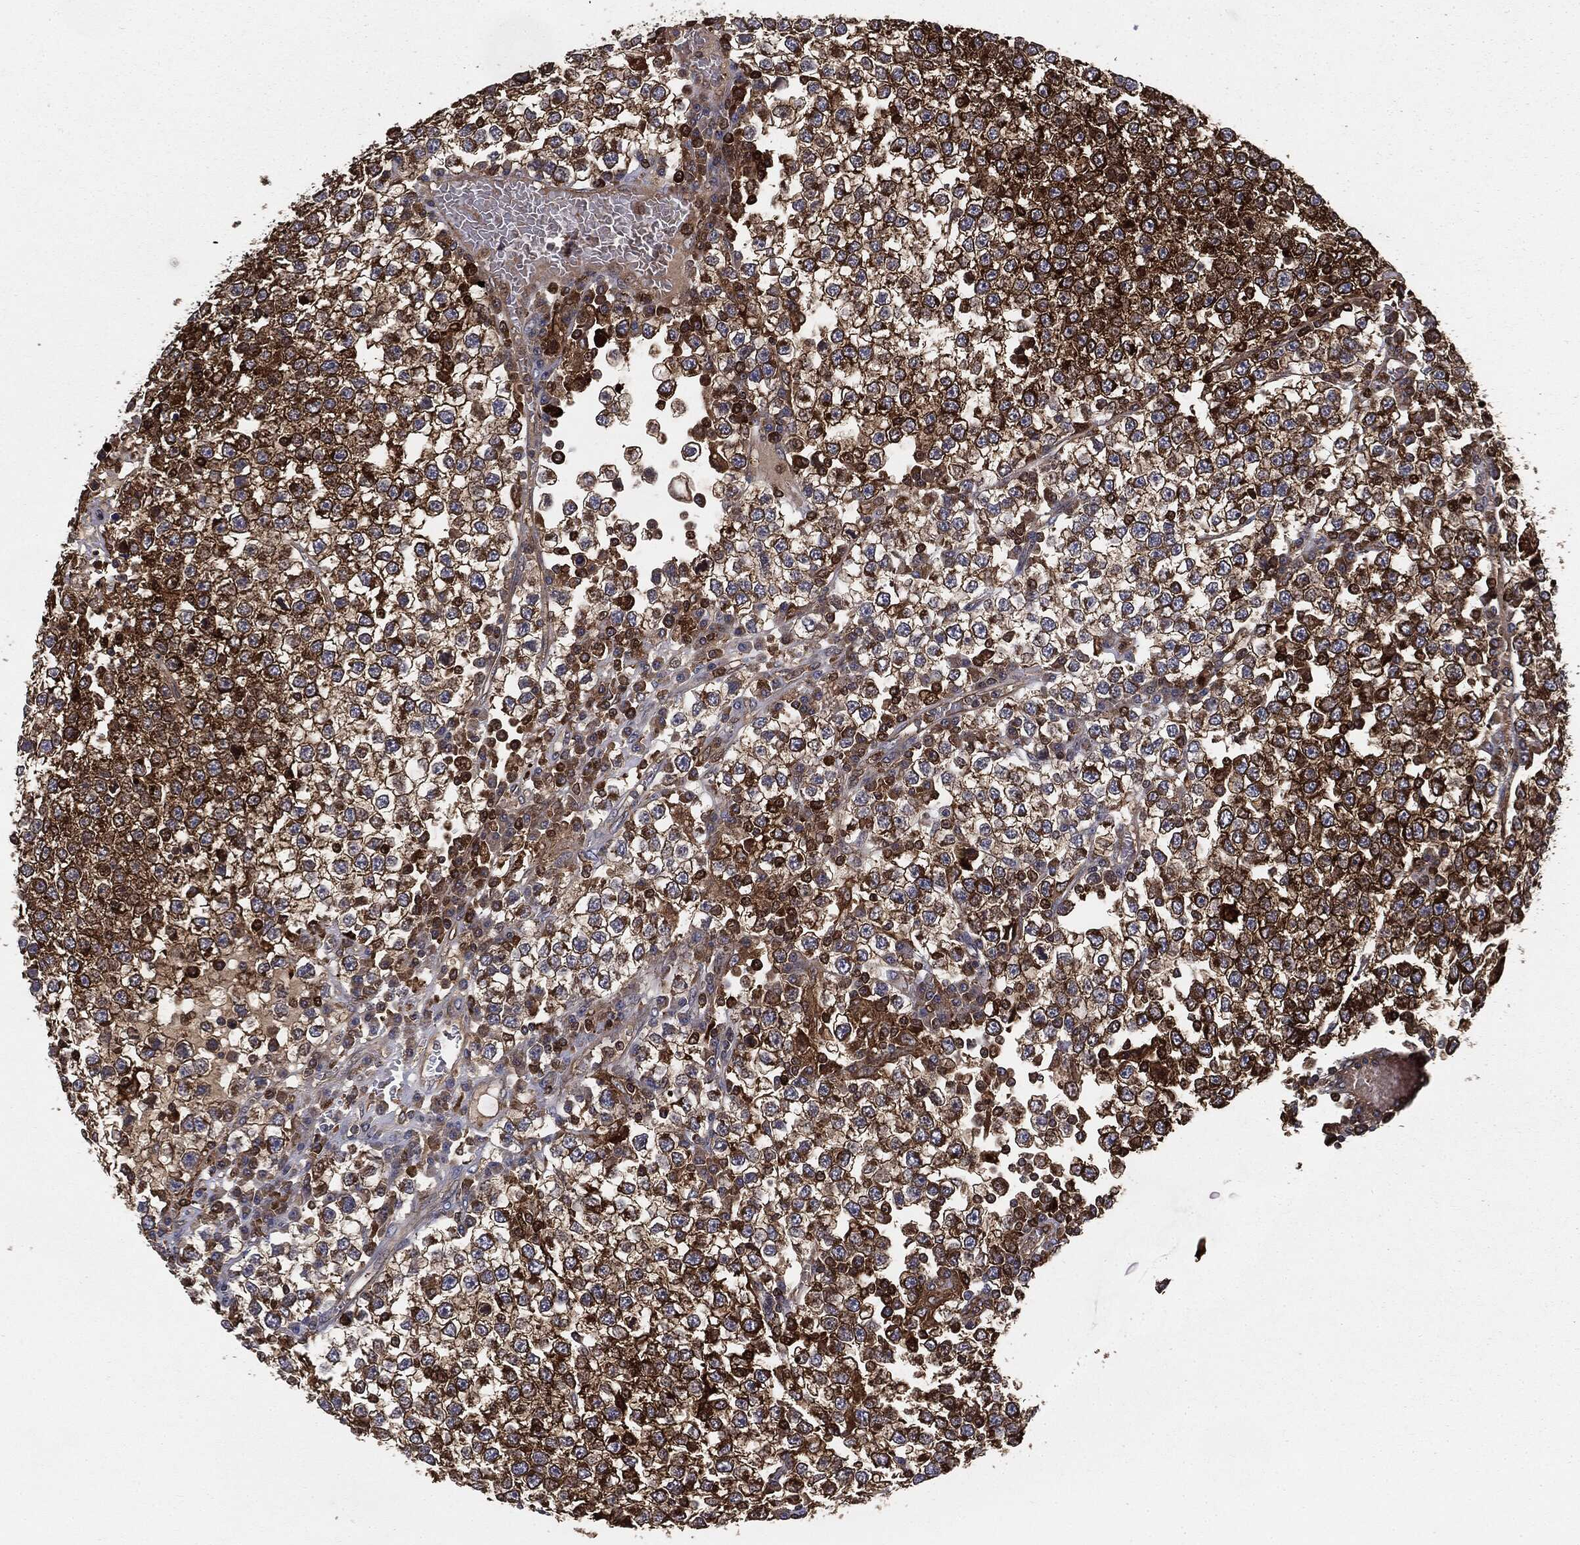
{"staining": {"intensity": "strong", "quantity": ">75%", "location": "cytoplasmic/membranous"}, "tissue": "testis cancer", "cell_type": "Tumor cells", "image_type": "cancer", "snomed": [{"axis": "morphology", "description": "Seminoma, NOS"}, {"axis": "topography", "description": "Testis"}], "caption": "Brown immunohistochemical staining in human testis cancer (seminoma) displays strong cytoplasmic/membranous positivity in about >75% of tumor cells.", "gene": "GNB5", "patient": {"sex": "male", "age": 65}}